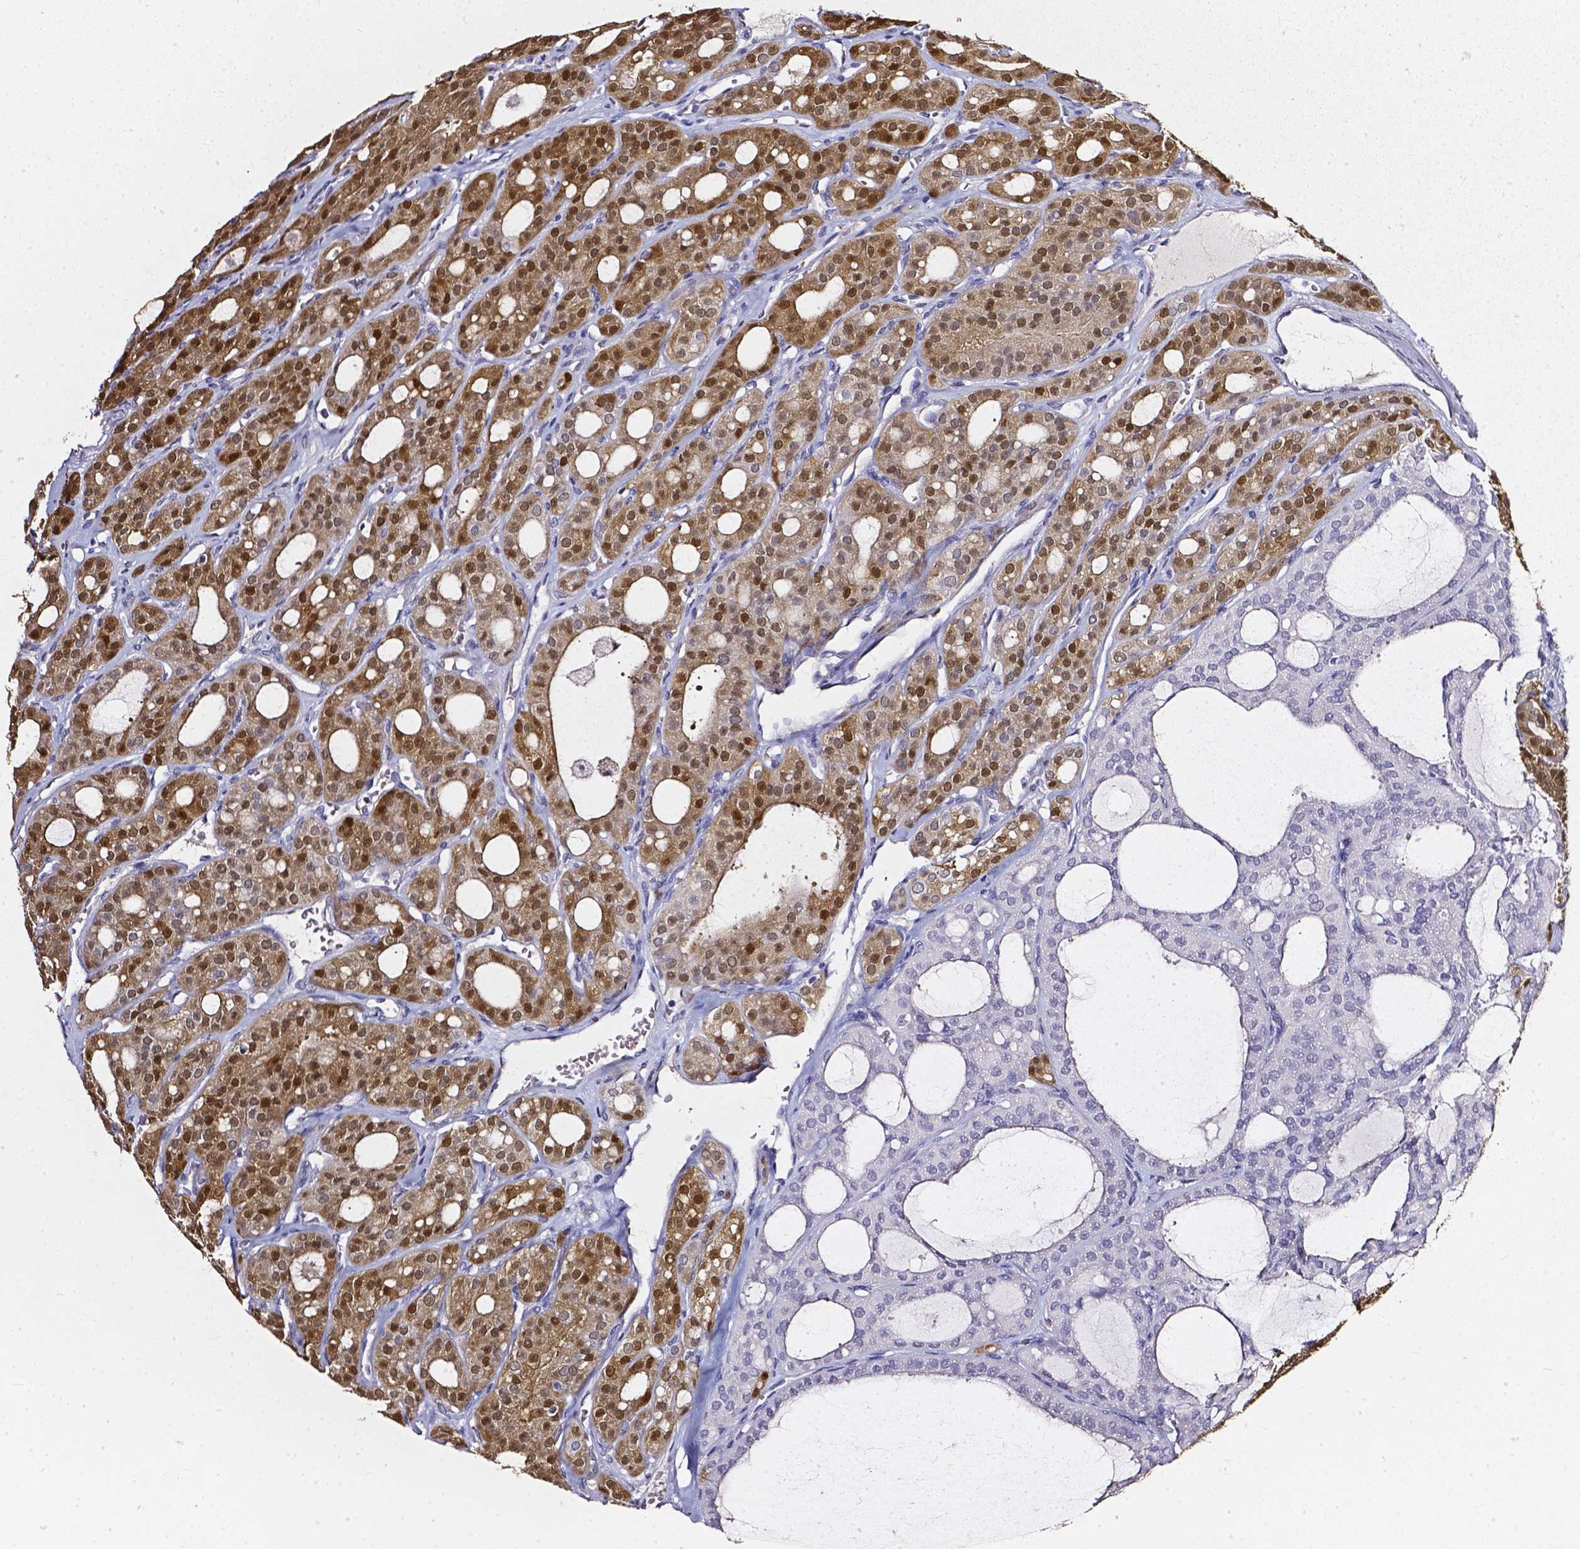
{"staining": {"intensity": "moderate", "quantity": ">75%", "location": "cytoplasmic/membranous,nuclear"}, "tissue": "thyroid cancer", "cell_type": "Tumor cells", "image_type": "cancer", "snomed": [{"axis": "morphology", "description": "Follicular adenoma carcinoma, NOS"}, {"axis": "topography", "description": "Thyroid gland"}], "caption": "A photomicrograph of thyroid cancer stained for a protein reveals moderate cytoplasmic/membranous and nuclear brown staining in tumor cells. The staining was performed using DAB (3,3'-diaminobenzidine) to visualize the protein expression in brown, while the nuclei were stained in blue with hematoxylin (Magnification: 20x).", "gene": "AKR1B10", "patient": {"sex": "male", "age": 75}}